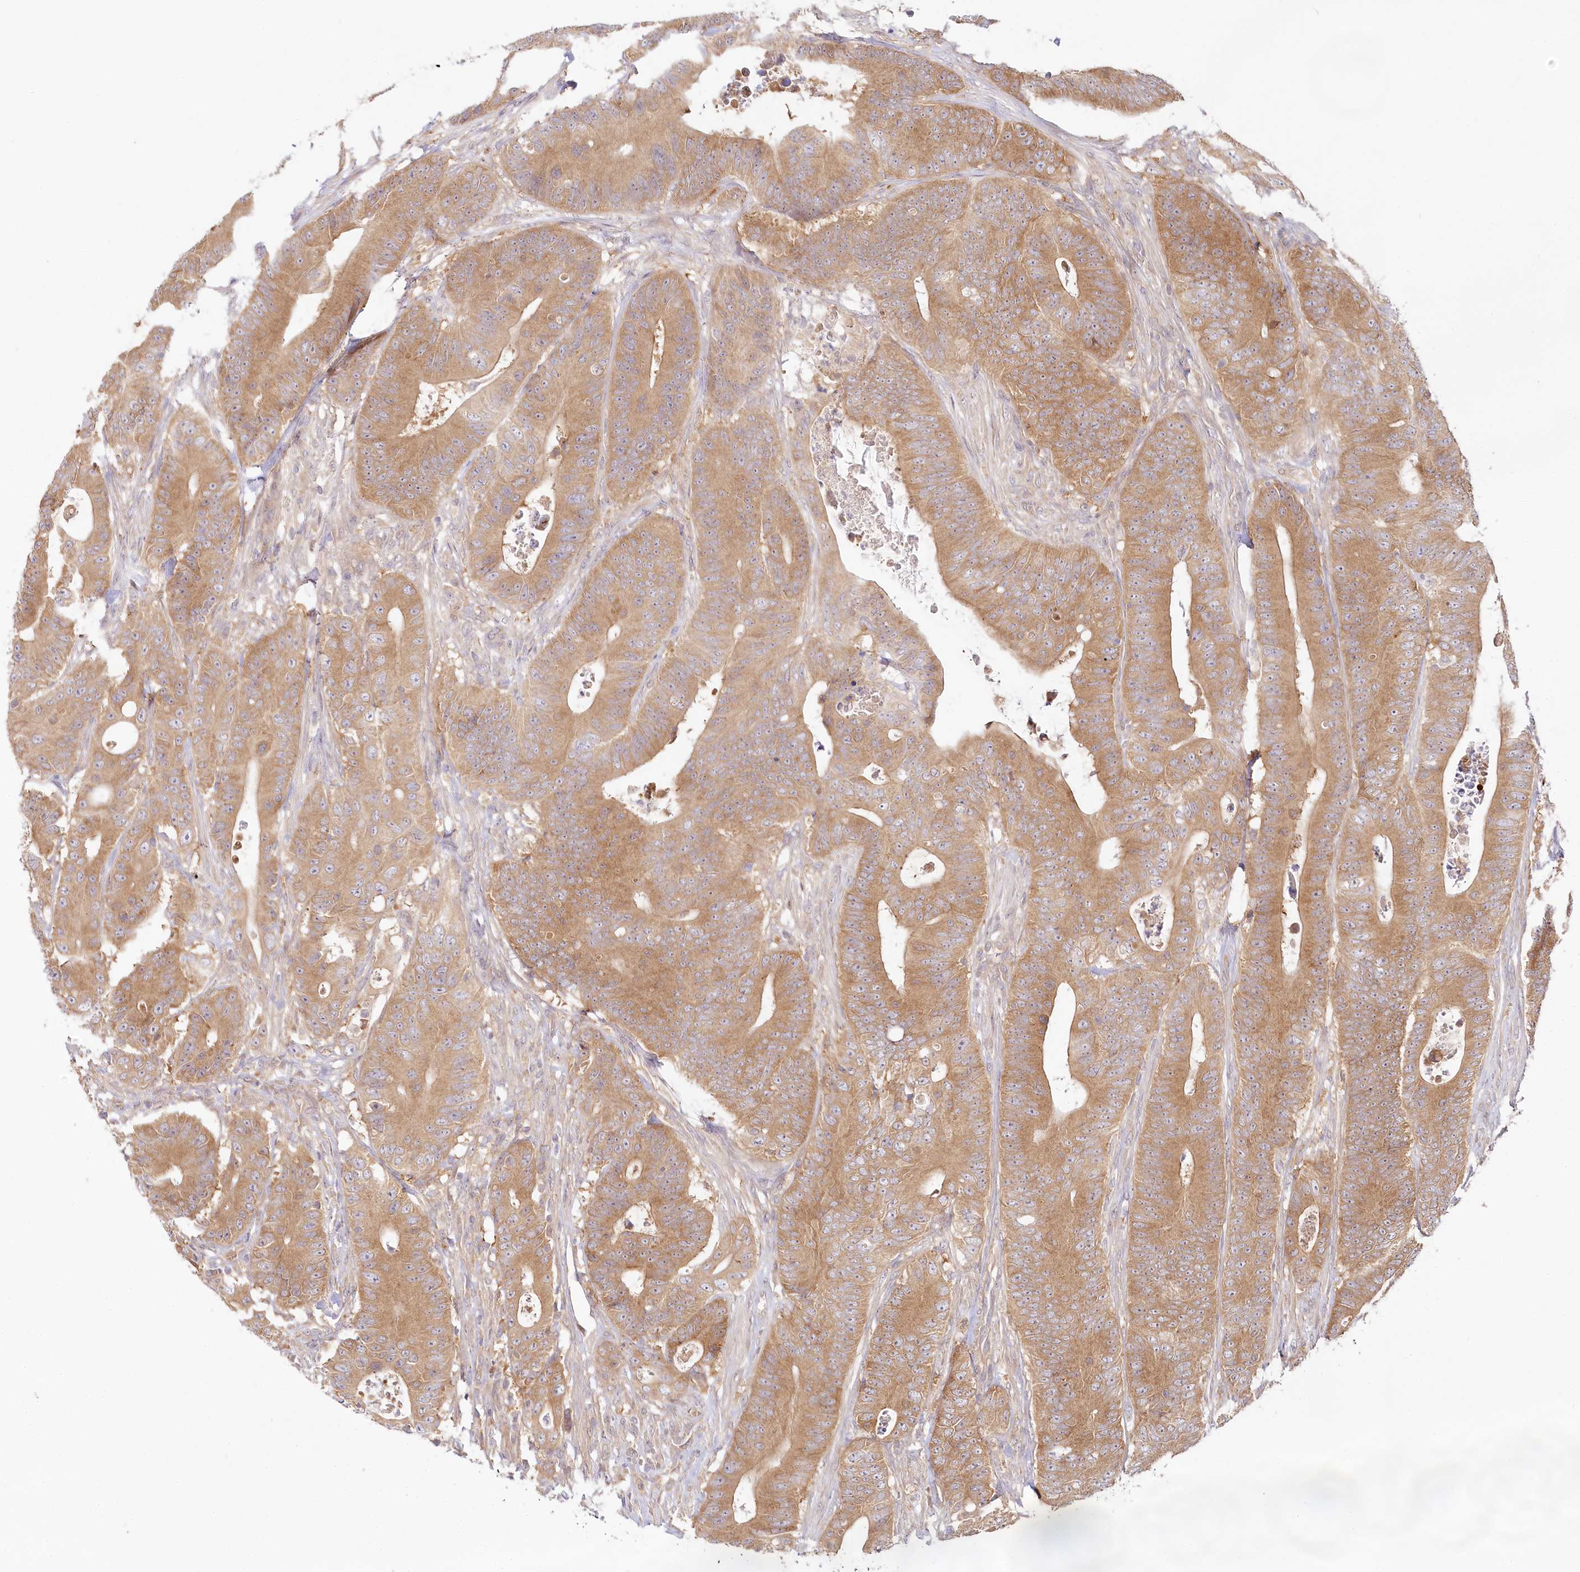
{"staining": {"intensity": "moderate", "quantity": ">75%", "location": "cytoplasmic/membranous"}, "tissue": "colorectal cancer", "cell_type": "Tumor cells", "image_type": "cancer", "snomed": [{"axis": "morphology", "description": "Adenocarcinoma, NOS"}, {"axis": "topography", "description": "Colon"}], "caption": "Adenocarcinoma (colorectal) stained for a protein demonstrates moderate cytoplasmic/membranous positivity in tumor cells.", "gene": "INPP4B", "patient": {"sex": "male", "age": 83}}